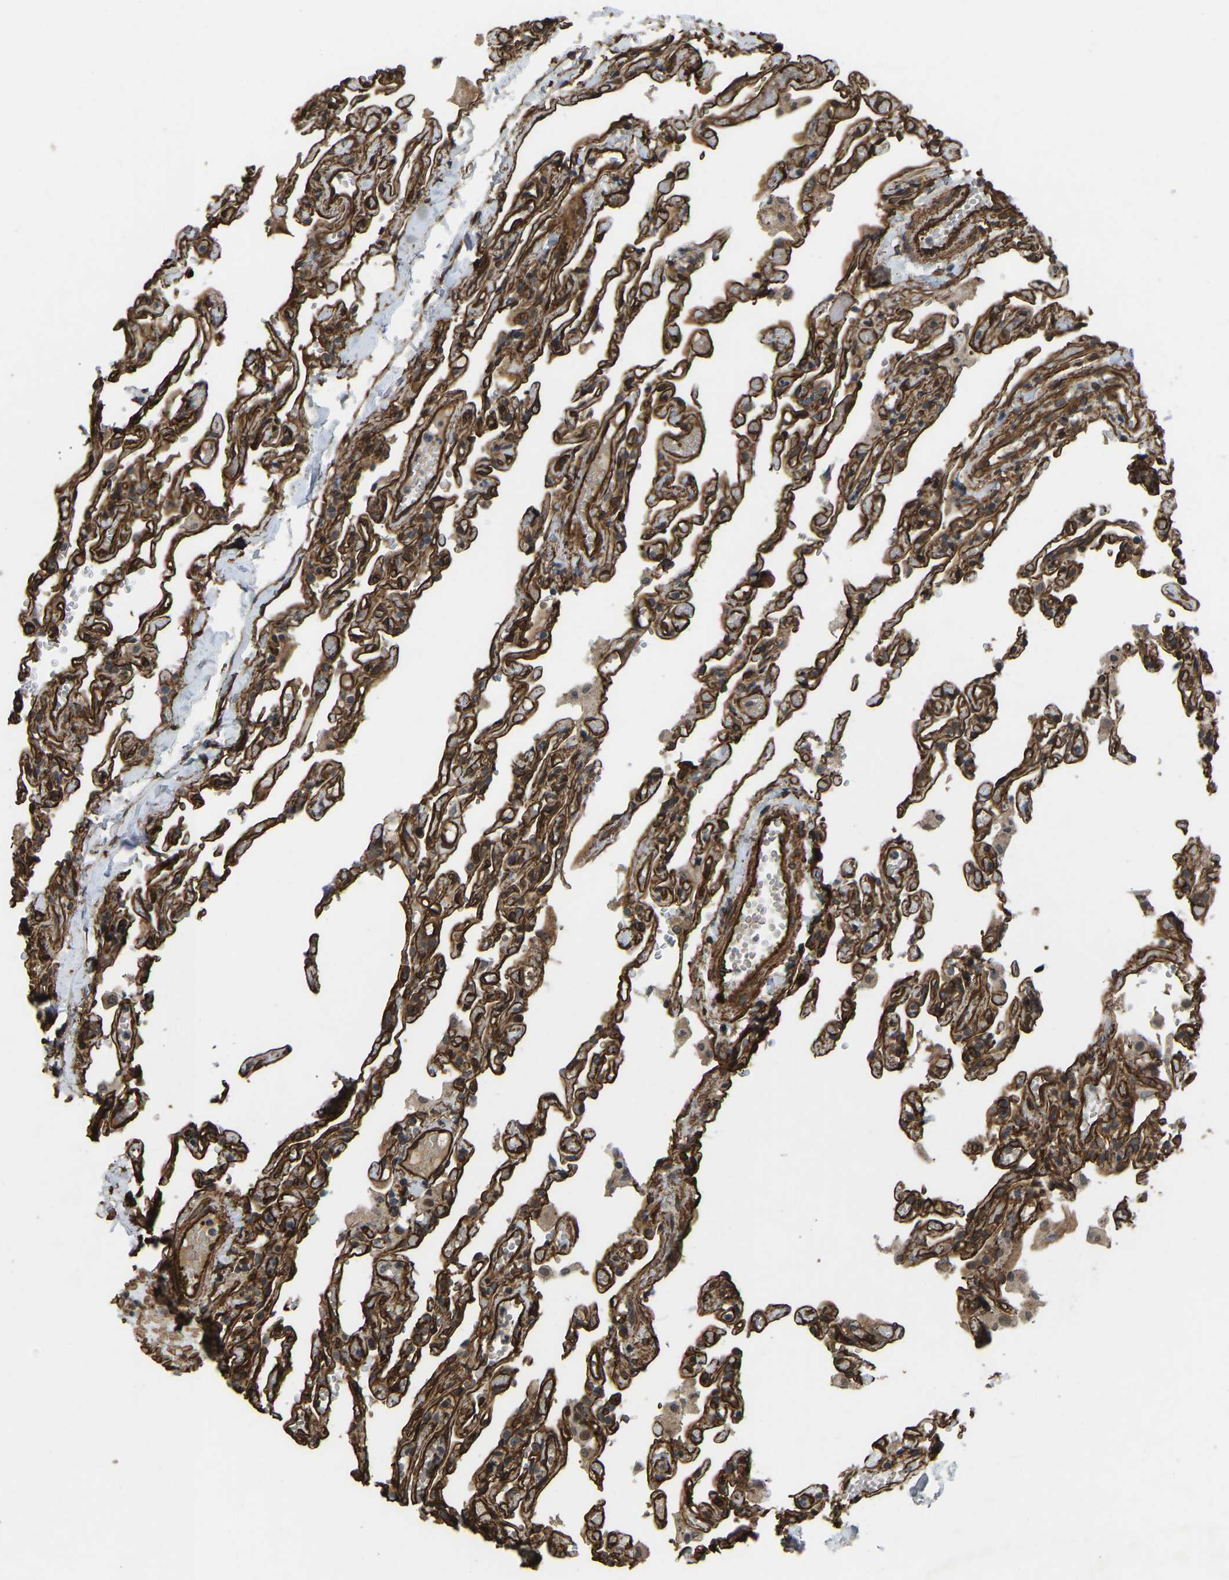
{"staining": {"intensity": "strong", "quantity": ">75%", "location": "cytoplasmic/membranous"}, "tissue": "lung", "cell_type": "Alveolar cells", "image_type": "normal", "snomed": [{"axis": "morphology", "description": "Normal tissue, NOS"}, {"axis": "topography", "description": "Lung"}], "caption": "A brown stain highlights strong cytoplasmic/membranous positivity of a protein in alveolar cells of unremarkable lung. (Brightfield microscopy of DAB IHC at high magnification).", "gene": "NMB", "patient": {"sex": "male", "age": 21}}